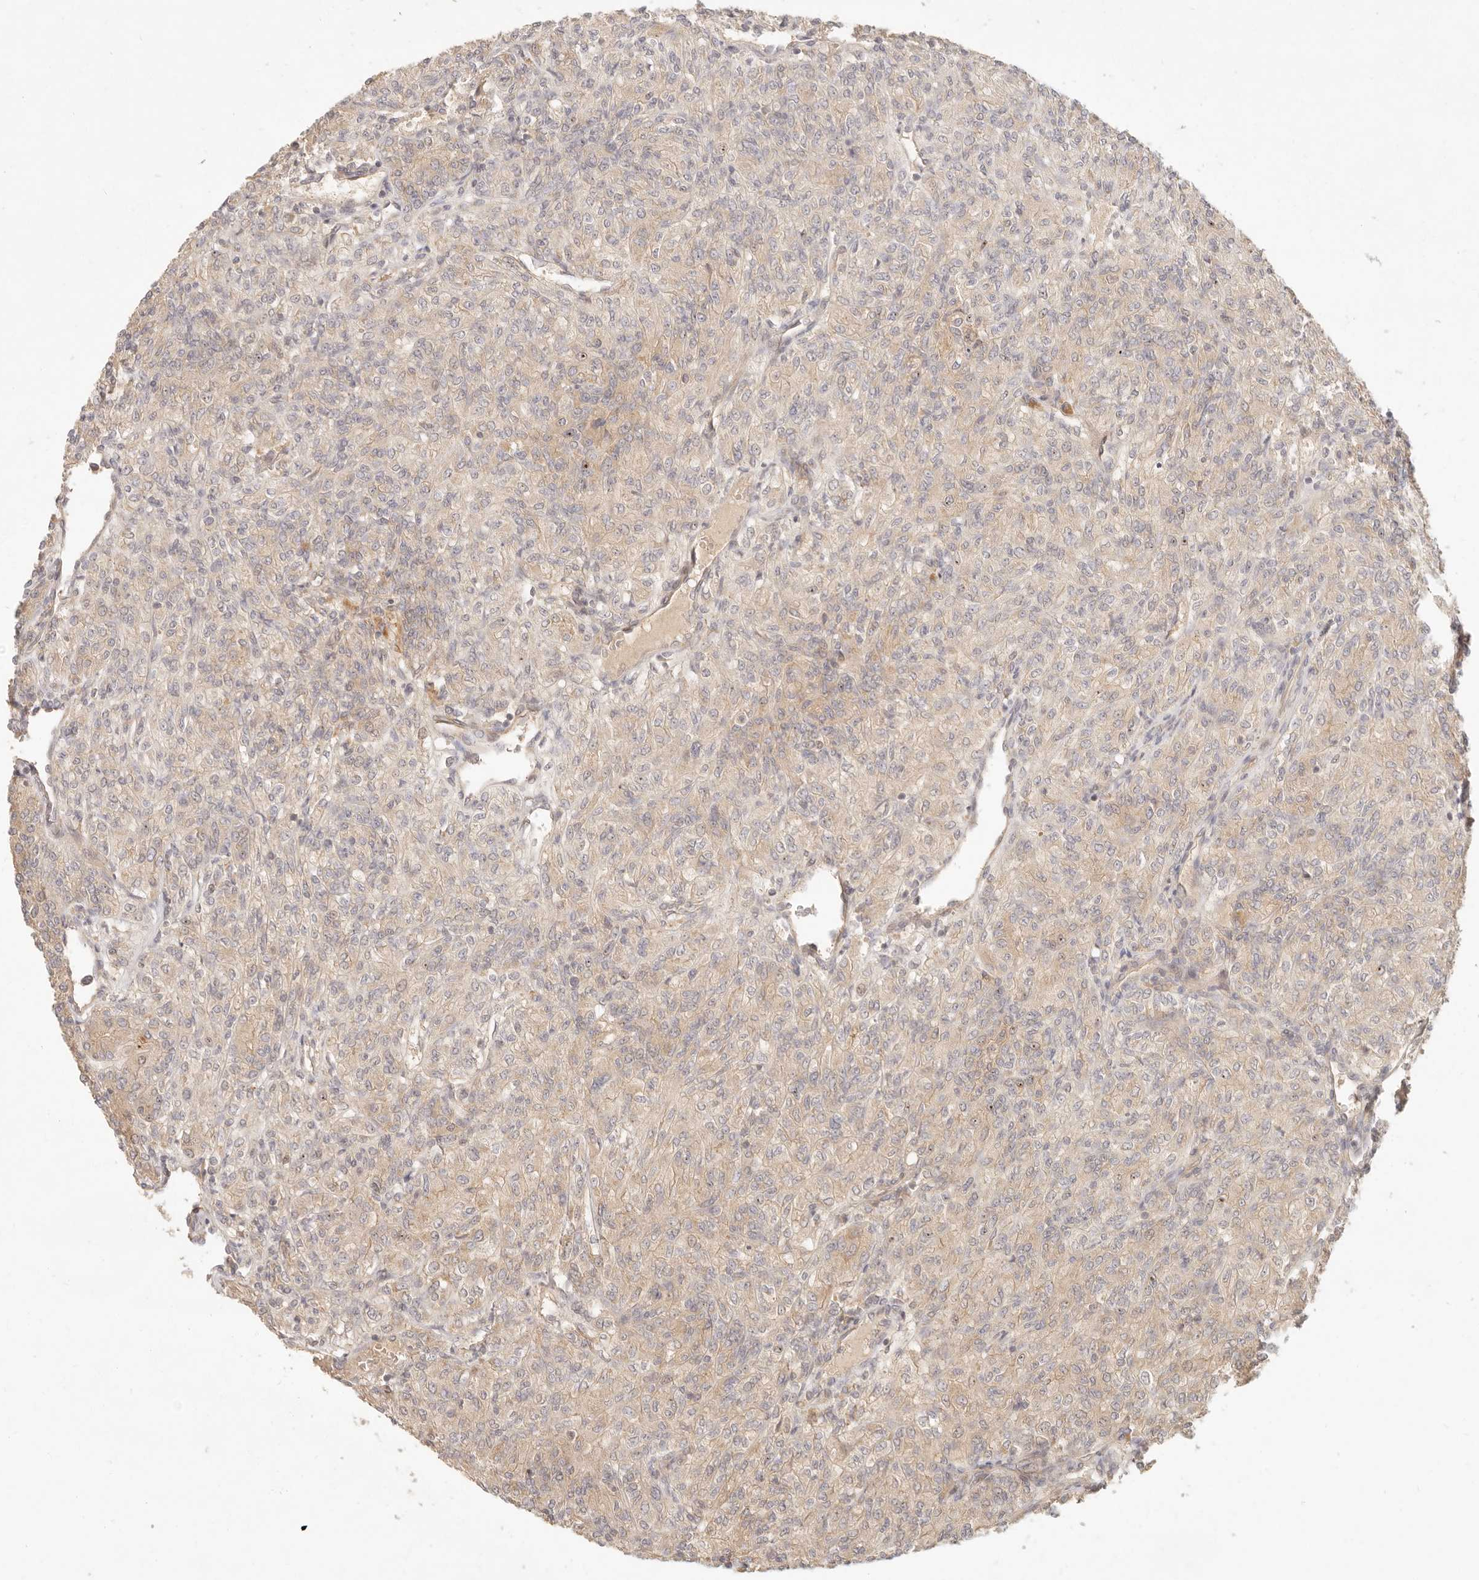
{"staining": {"intensity": "weak", "quantity": "25%-75%", "location": "cytoplasmic/membranous"}, "tissue": "renal cancer", "cell_type": "Tumor cells", "image_type": "cancer", "snomed": [{"axis": "morphology", "description": "Adenocarcinoma, NOS"}, {"axis": "topography", "description": "Kidney"}], "caption": "A photomicrograph of renal adenocarcinoma stained for a protein shows weak cytoplasmic/membranous brown staining in tumor cells.", "gene": "PPP1R3B", "patient": {"sex": "male", "age": 77}}